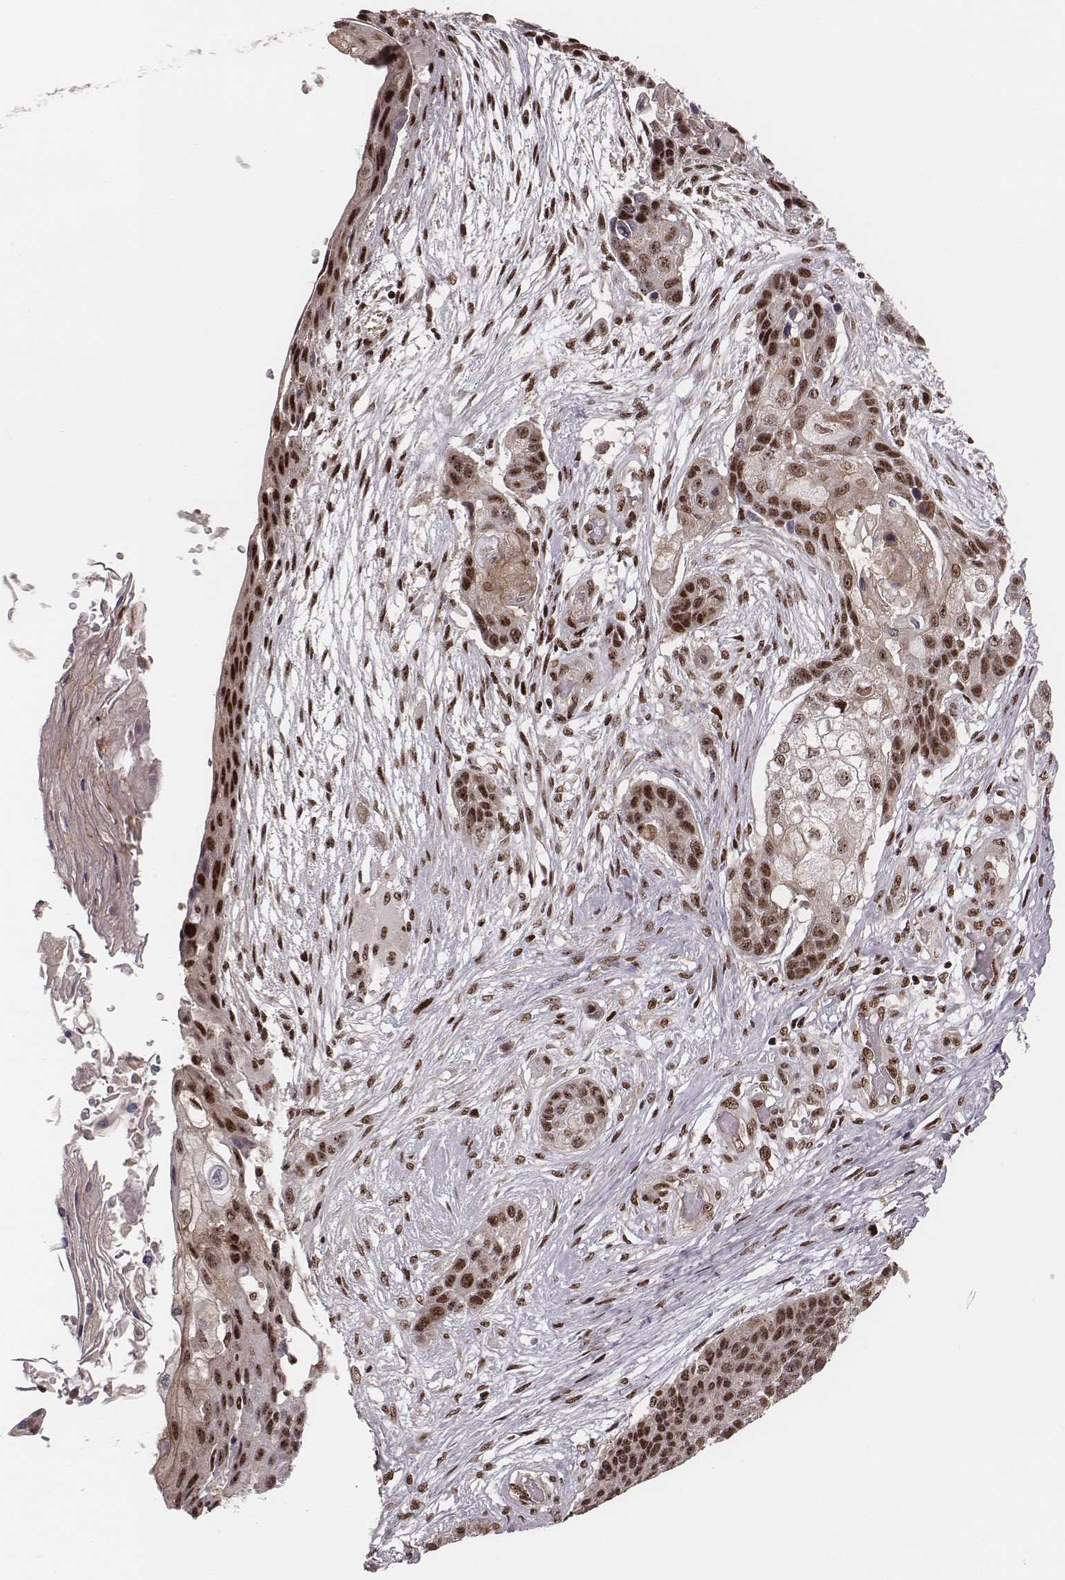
{"staining": {"intensity": "moderate", "quantity": ">75%", "location": "nuclear"}, "tissue": "lung cancer", "cell_type": "Tumor cells", "image_type": "cancer", "snomed": [{"axis": "morphology", "description": "Squamous cell carcinoma, NOS"}, {"axis": "topography", "description": "Lung"}], "caption": "Immunohistochemistry (IHC) staining of squamous cell carcinoma (lung), which shows medium levels of moderate nuclear positivity in approximately >75% of tumor cells indicating moderate nuclear protein staining. The staining was performed using DAB (3,3'-diaminobenzidine) (brown) for protein detection and nuclei were counterstained in hematoxylin (blue).", "gene": "VRK3", "patient": {"sex": "male", "age": 69}}